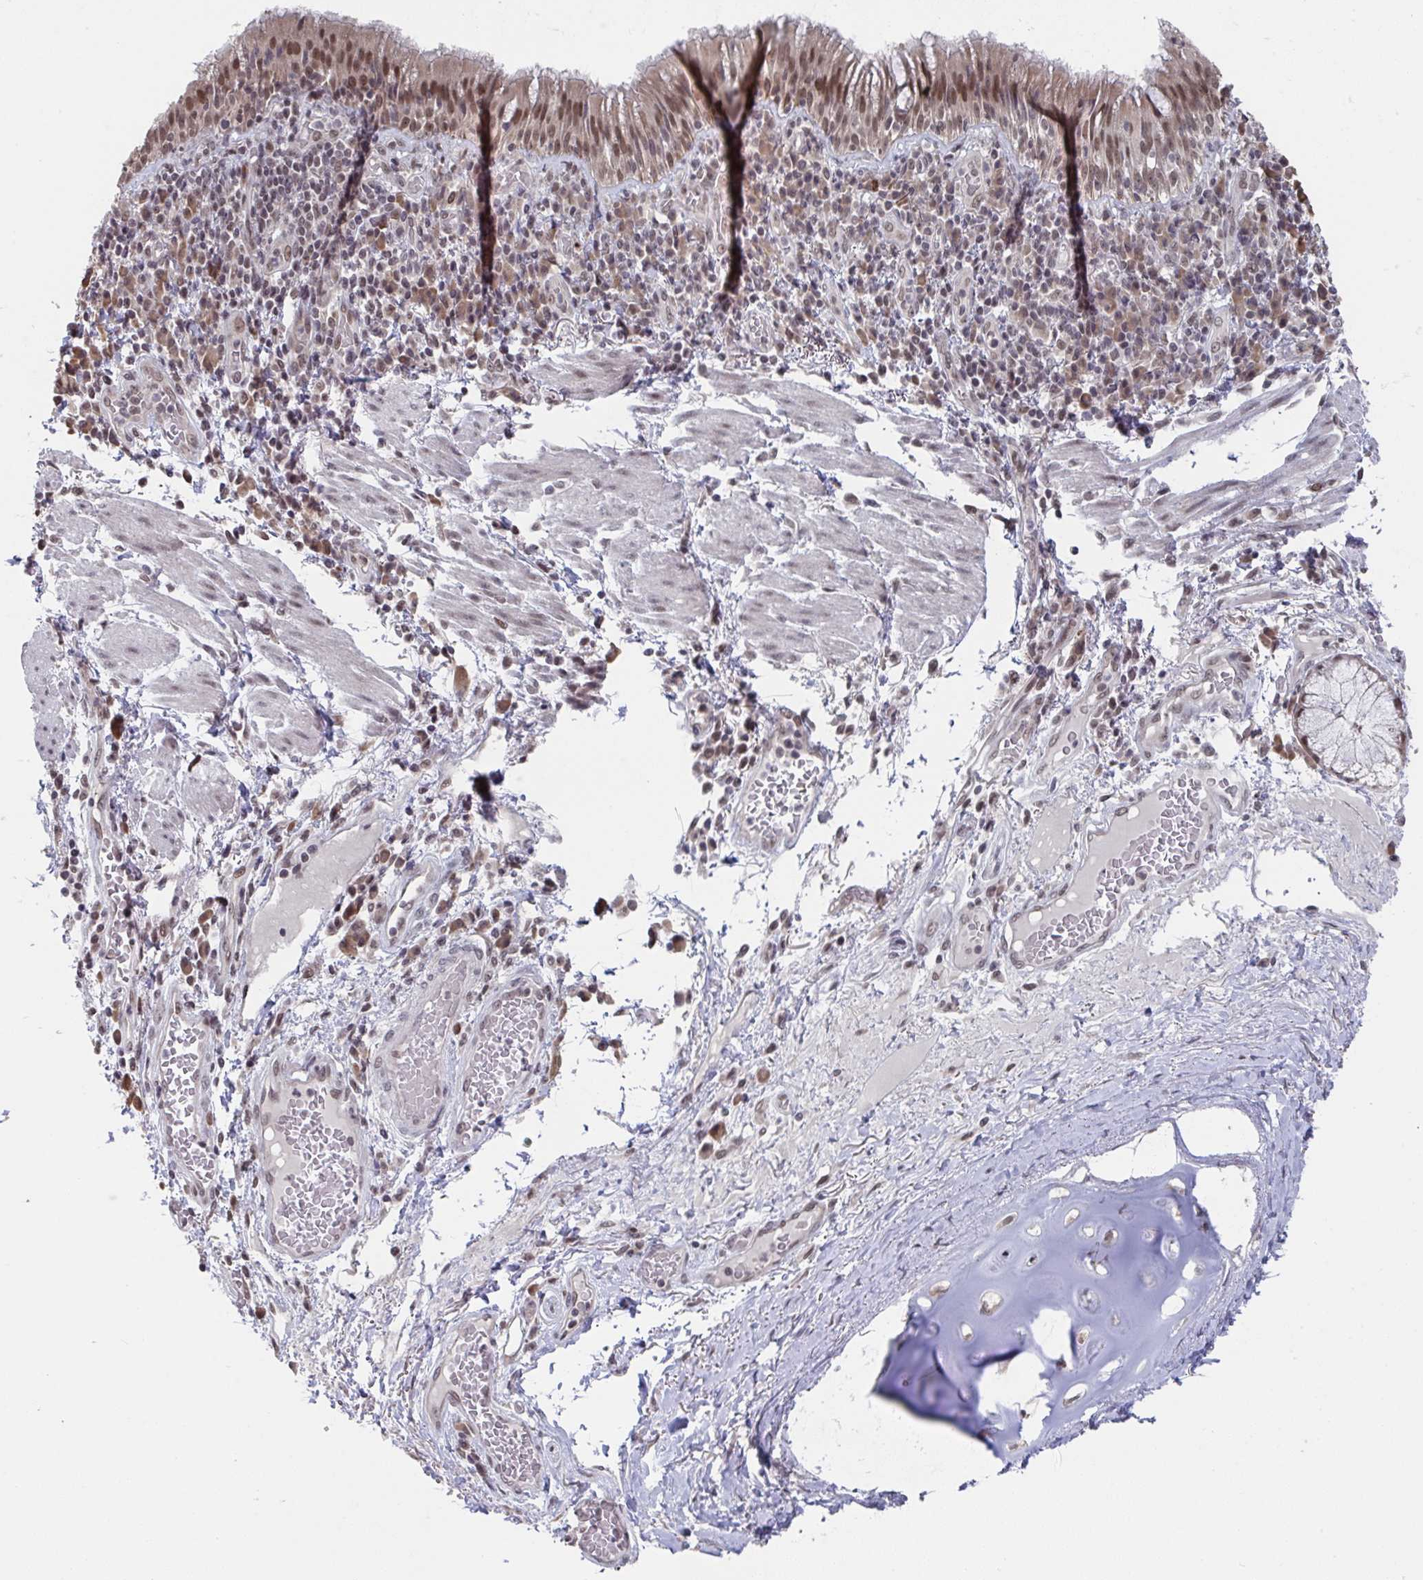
{"staining": {"intensity": "moderate", "quantity": ">75%", "location": "nuclear"}, "tissue": "bronchus", "cell_type": "Respiratory epithelial cells", "image_type": "normal", "snomed": [{"axis": "morphology", "description": "Normal tissue, NOS"}, {"axis": "topography", "description": "Cartilage tissue"}, {"axis": "topography", "description": "Bronchus"}], "caption": "An immunohistochemistry image of unremarkable tissue is shown. Protein staining in brown highlights moderate nuclear positivity in bronchus within respiratory epithelial cells. The staining was performed using DAB (3,3'-diaminobenzidine) to visualize the protein expression in brown, while the nuclei were stained in blue with hematoxylin (Magnification: 20x).", "gene": "JMJD1C", "patient": {"sex": "male", "age": 56}}